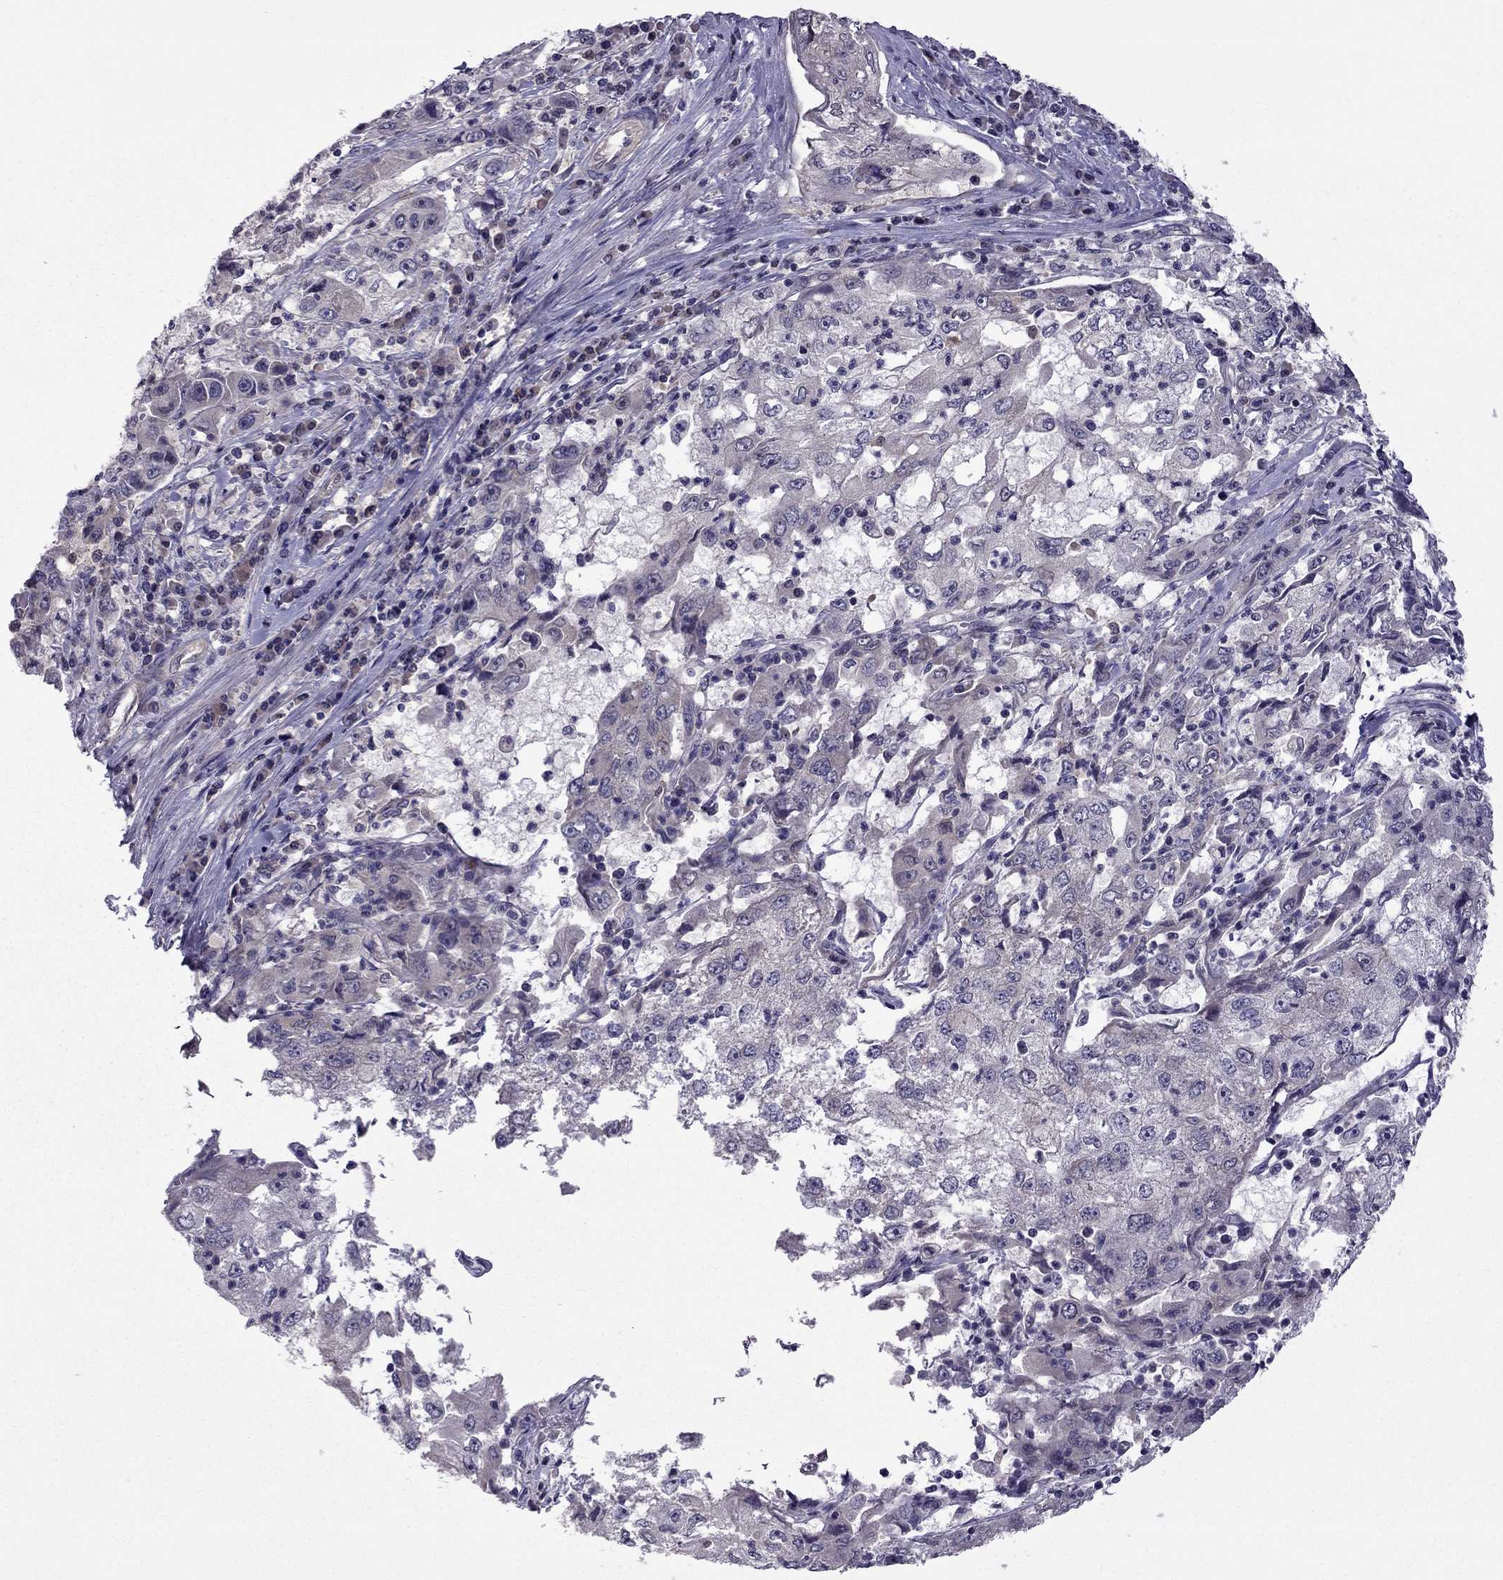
{"staining": {"intensity": "negative", "quantity": "none", "location": "none"}, "tissue": "cervical cancer", "cell_type": "Tumor cells", "image_type": "cancer", "snomed": [{"axis": "morphology", "description": "Squamous cell carcinoma, NOS"}, {"axis": "topography", "description": "Cervix"}], "caption": "This micrograph is of cervical cancer stained with immunohistochemistry to label a protein in brown with the nuclei are counter-stained blue. There is no staining in tumor cells.", "gene": "CDK5", "patient": {"sex": "female", "age": 36}}